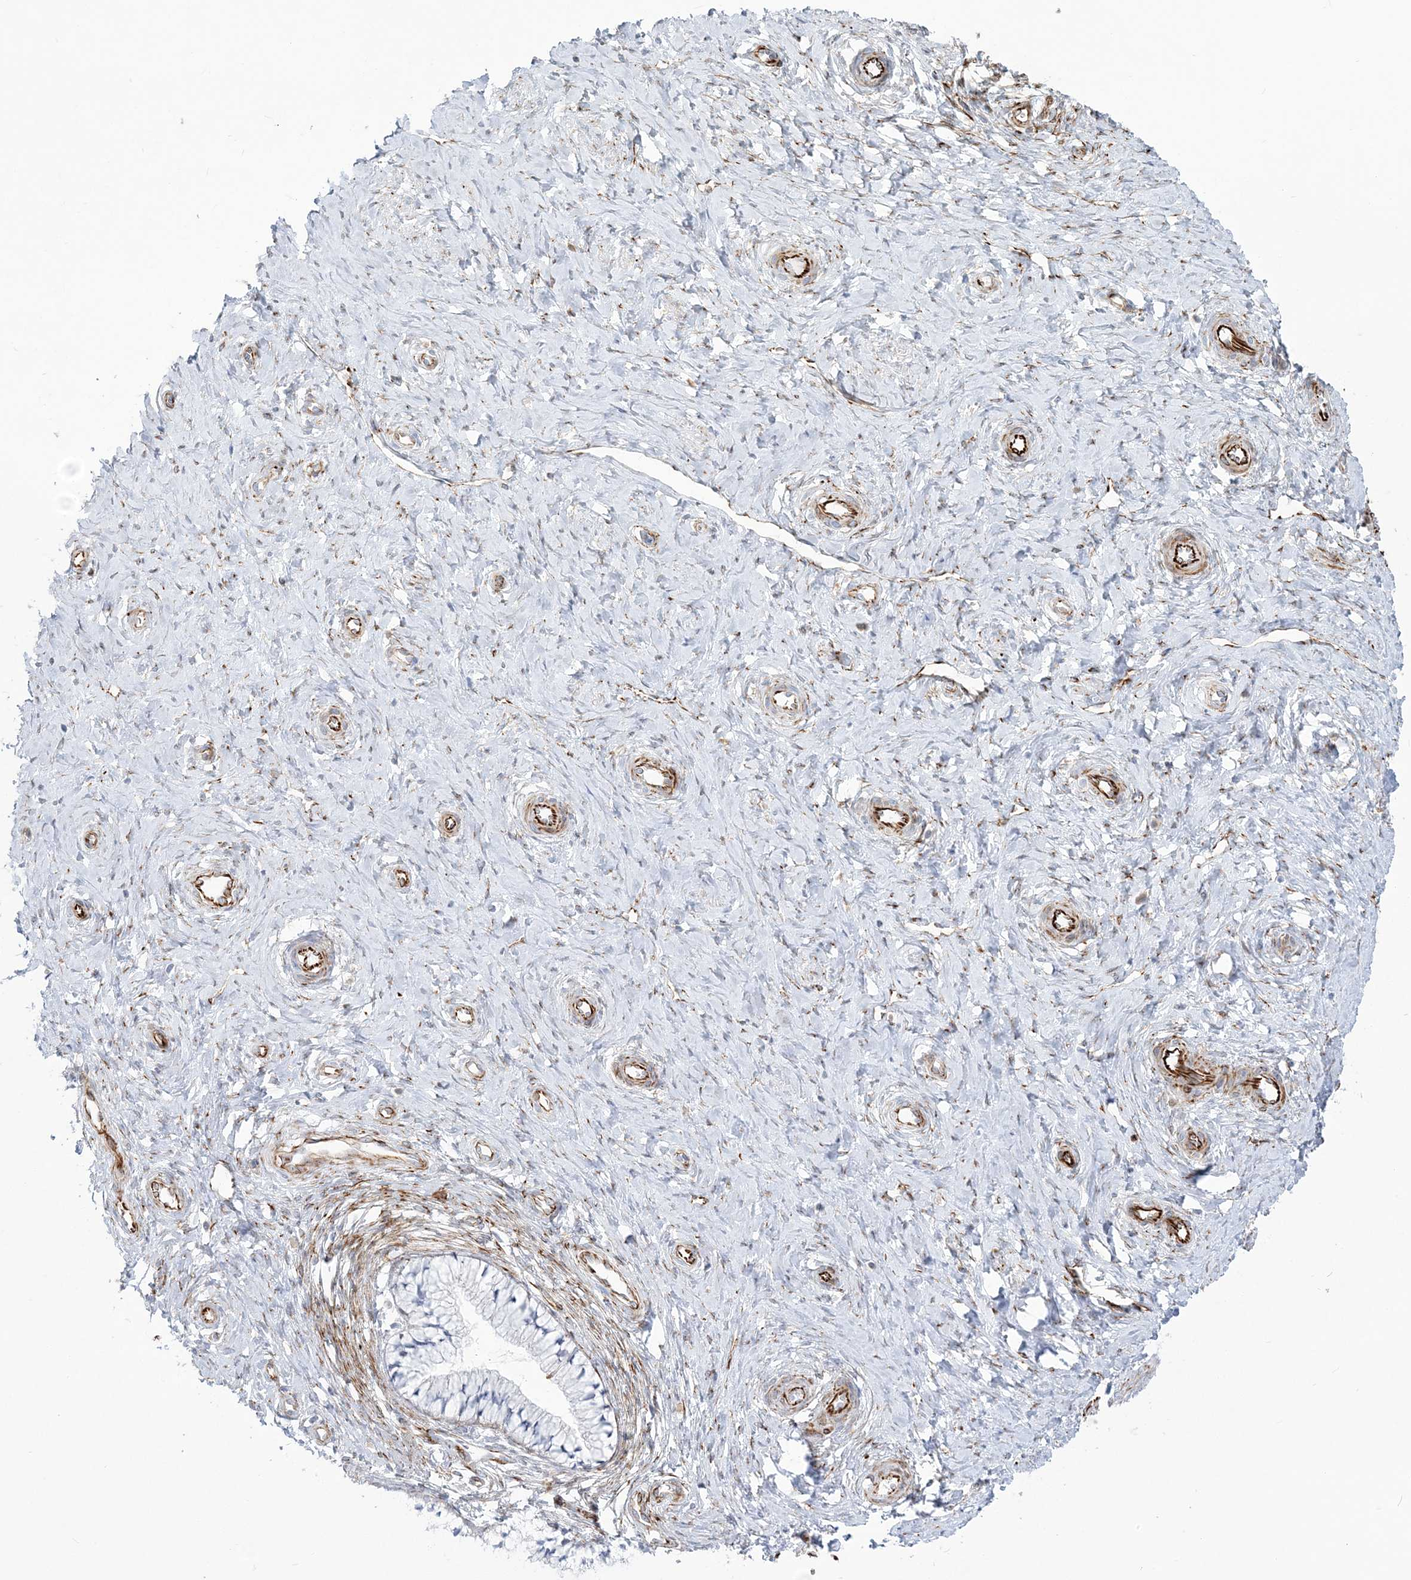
{"staining": {"intensity": "negative", "quantity": "none", "location": "none"}, "tissue": "cervix", "cell_type": "Glandular cells", "image_type": "normal", "snomed": [{"axis": "morphology", "description": "Normal tissue, NOS"}, {"axis": "topography", "description": "Cervix"}], "caption": "This micrograph is of unremarkable cervix stained with immunohistochemistry (IHC) to label a protein in brown with the nuclei are counter-stained blue. There is no staining in glandular cells. (Stains: DAB (3,3'-diaminobenzidine) immunohistochemistry with hematoxylin counter stain, Microscopy: brightfield microscopy at high magnification).", "gene": "PPIL6", "patient": {"sex": "female", "age": 36}}